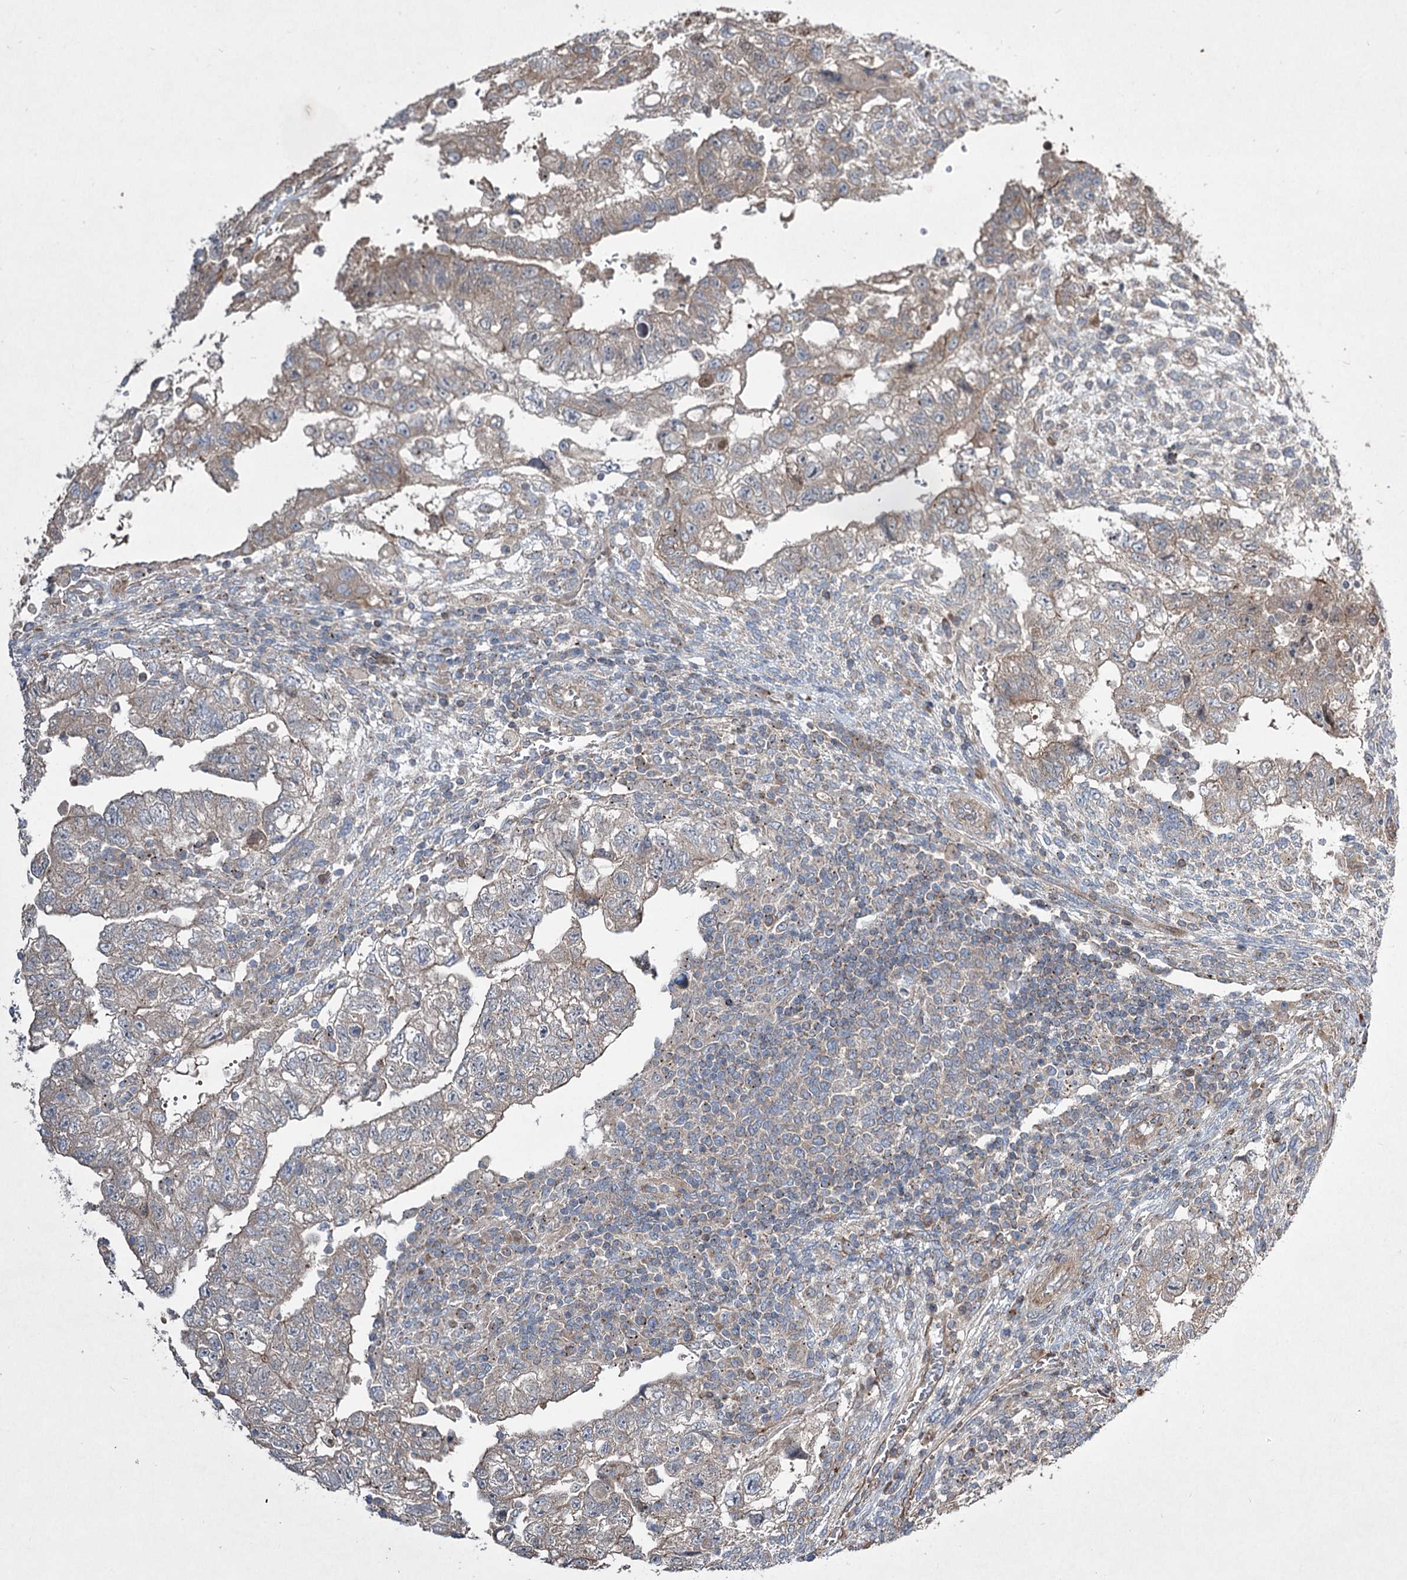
{"staining": {"intensity": "weak", "quantity": "25%-75%", "location": "cytoplasmic/membranous"}, "tissue": "testis cancer", "cell_type": "Tumor cells", "image_type": "cancer", "snomed": [{"axis": "morphology", "description": "Carcinoma, Embryonal, NOS"}, {"axis": "topography", "description": "Testis"}], "caption": "The image reveals a brown stain indicating the presence of a protein in the cytoplasmic/membranous of tumor cells in embryonal carcinoma (testis). The protein is stained brown, and the nuclei are stained in blue (DAB (3,3'-diaminobenzidine) IHC with brightfield microscopy, high magnification).", "gene": "SERINC5", "patient": {"sex": "male", "age": 36}}